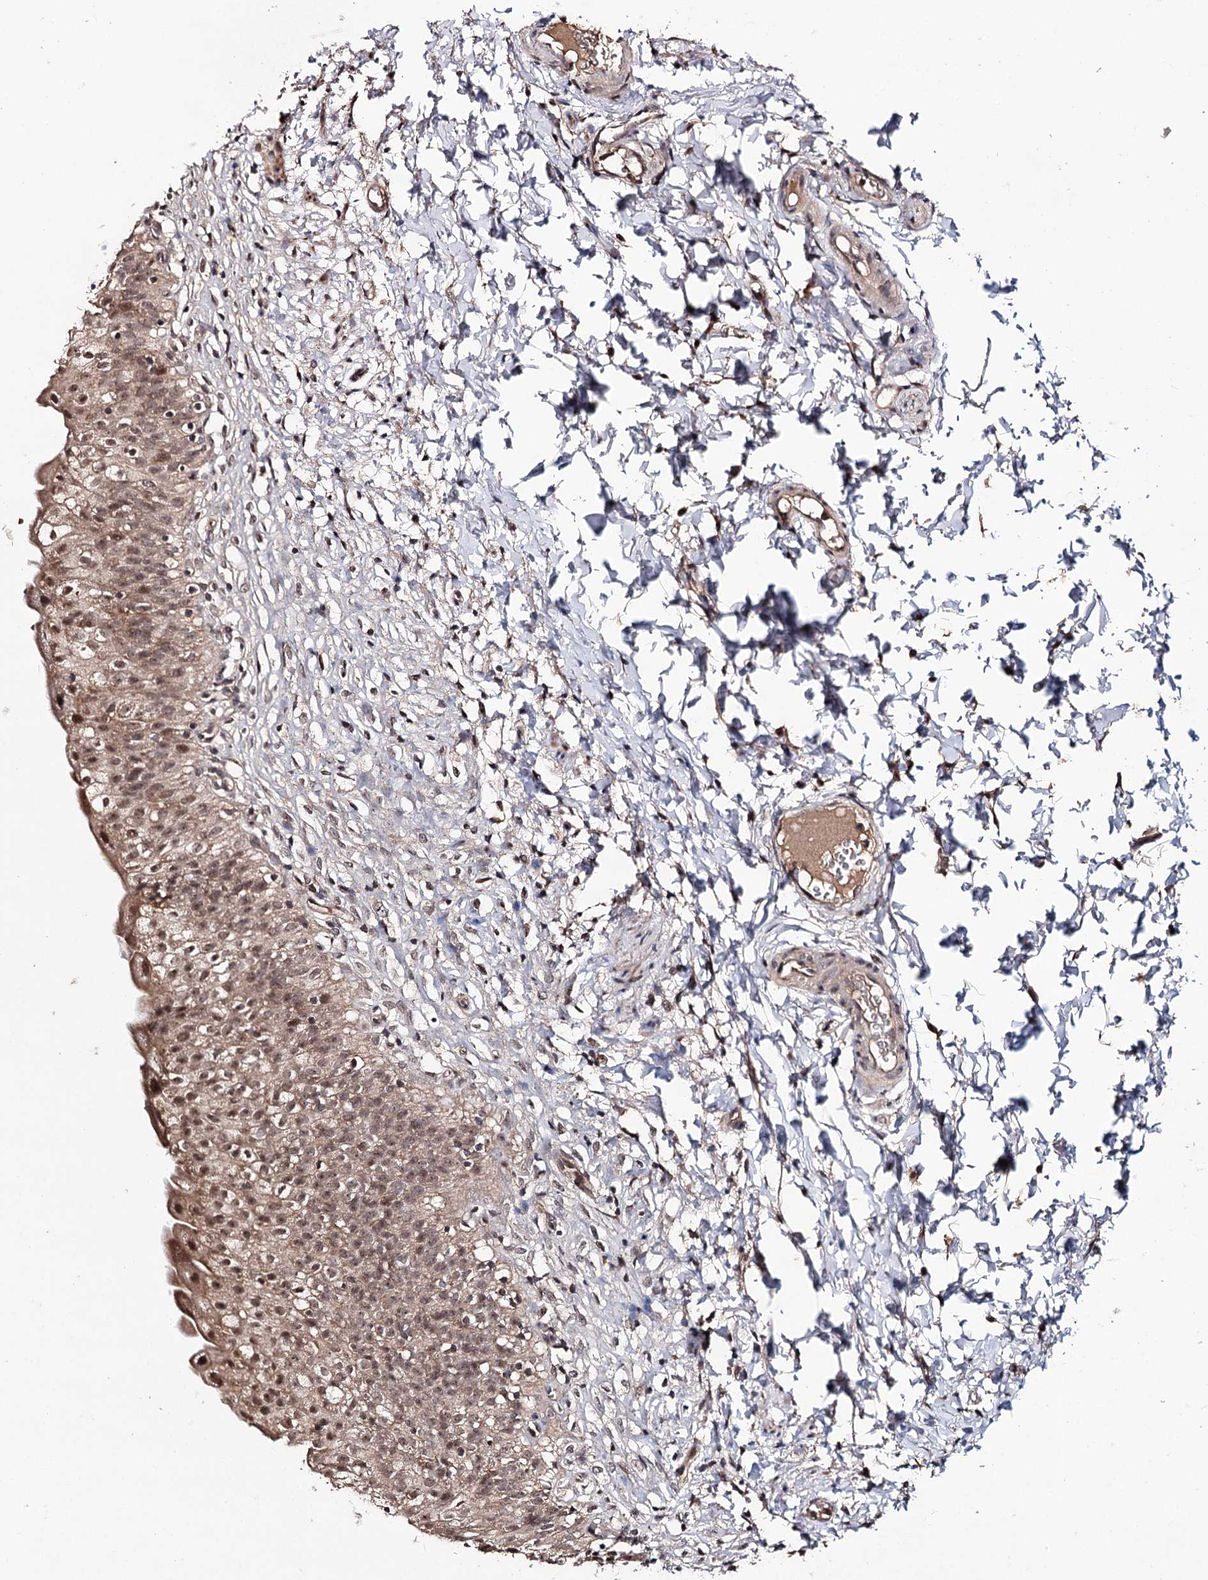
{"staining": {"intensity": "moderate", "quantity": ">75%", "location": "cytoplasmic/membranous,nuclear"}, "tissue": "urinary bladder", "cell_type": "Urothelial cells", "image_type": "normal", "snomed": [{"axis": "morphology", "description": "Normal tissue, NOS"}, {"axis": "topography", "description": "Urinary bladder"}], "caption": "Human urinary bladder stained for a protein (brown) exhibits moderate cytoplasmic/membranous,nuclear positive expression in about >75% of urothelial cells.", "gene": "FAM53B", "patient": {"sex": "male", "age": 55}}